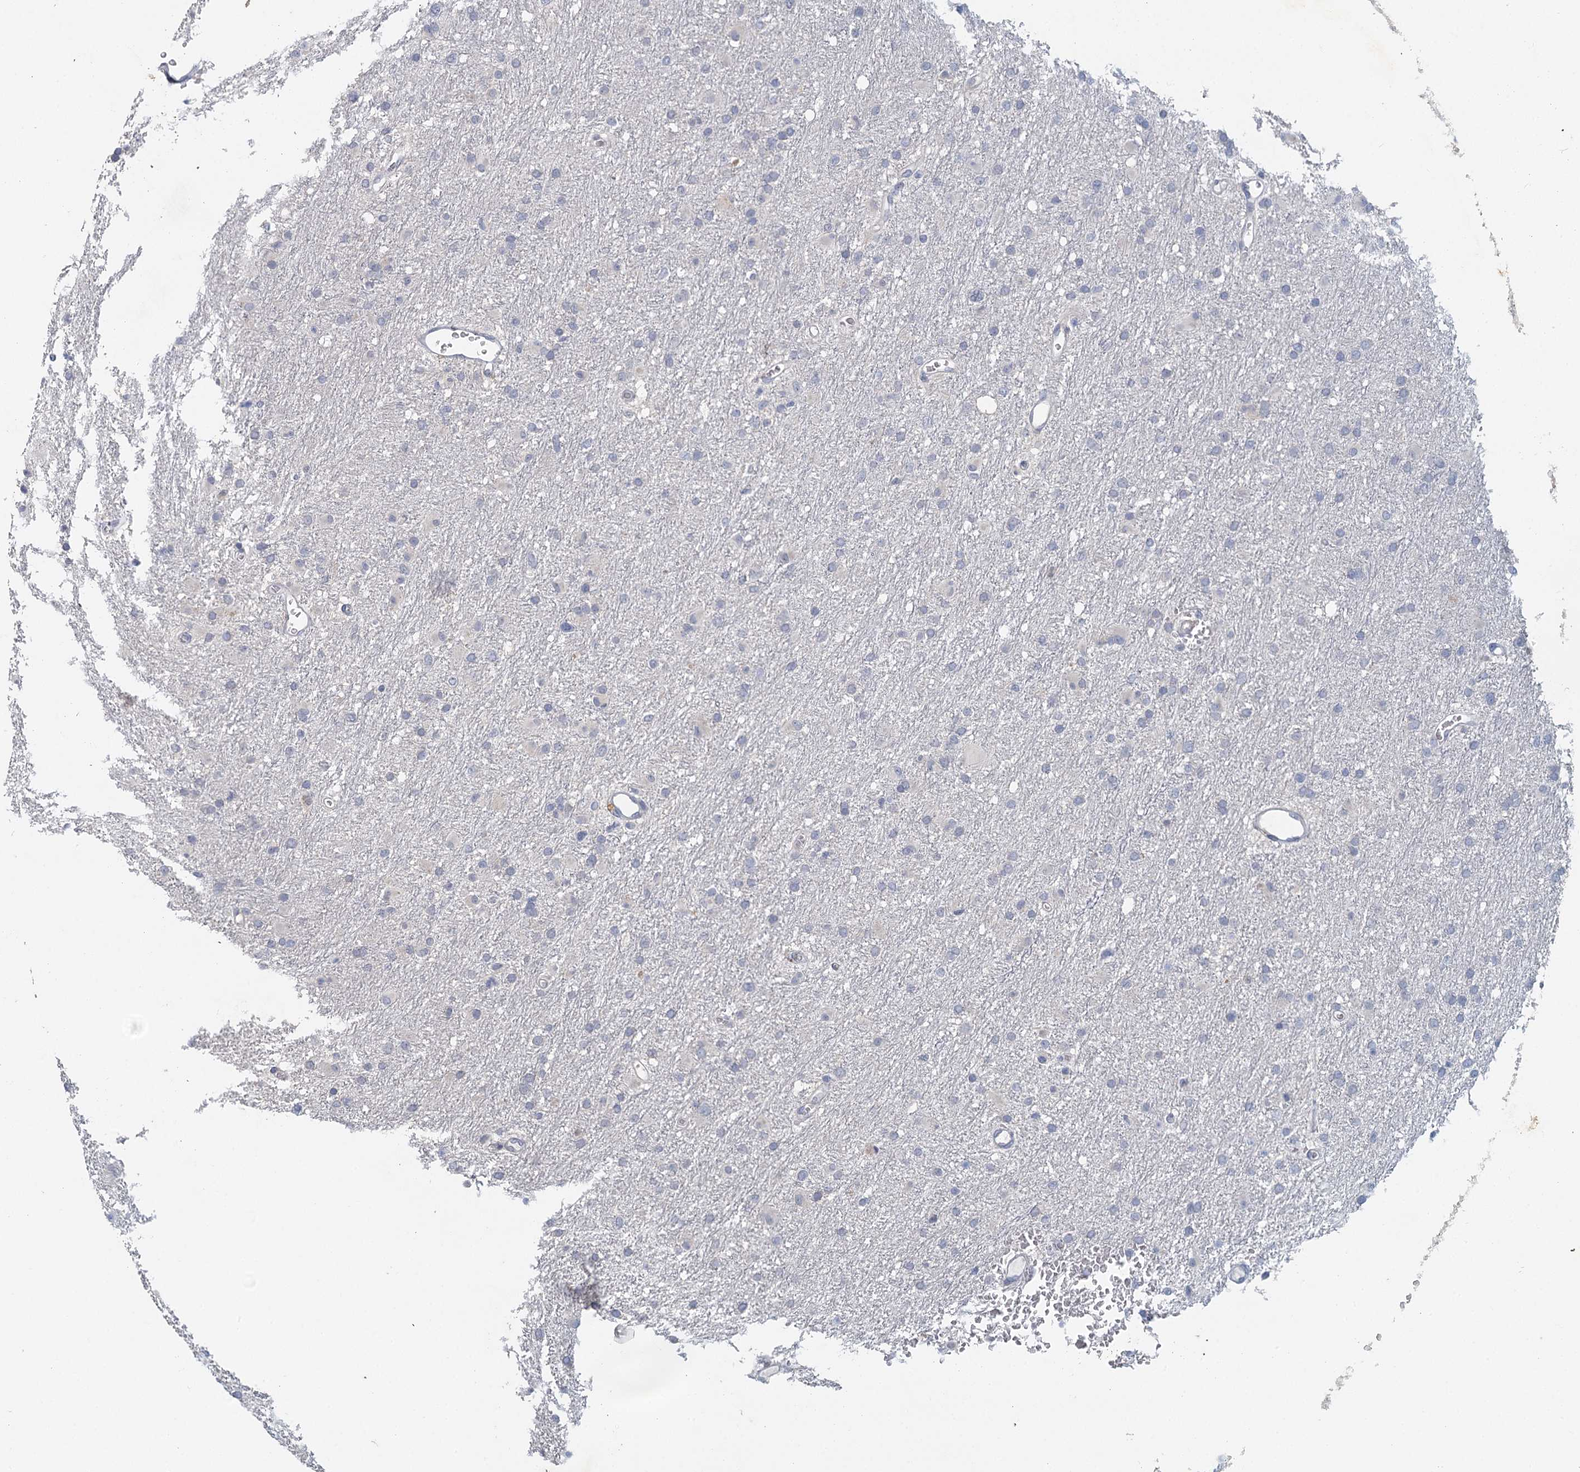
{"staining": {"intensity": "negative", "quantity": "none", "location": "none"}, "tissue": "glioma", "cell_type": "Tumor cells", "image_type": "cancer", "snomed": [{"axis": "morphology", "description": "Glioma, malignant, High grade"}, {"axis": "topography", "description": "Cerebral cortex"}], "caption": "Protein analysis of glioma exhibits no significant staining in tumor cells.", "gene": "MYO7B", "patient": {"sex": "female", "age": 36}}